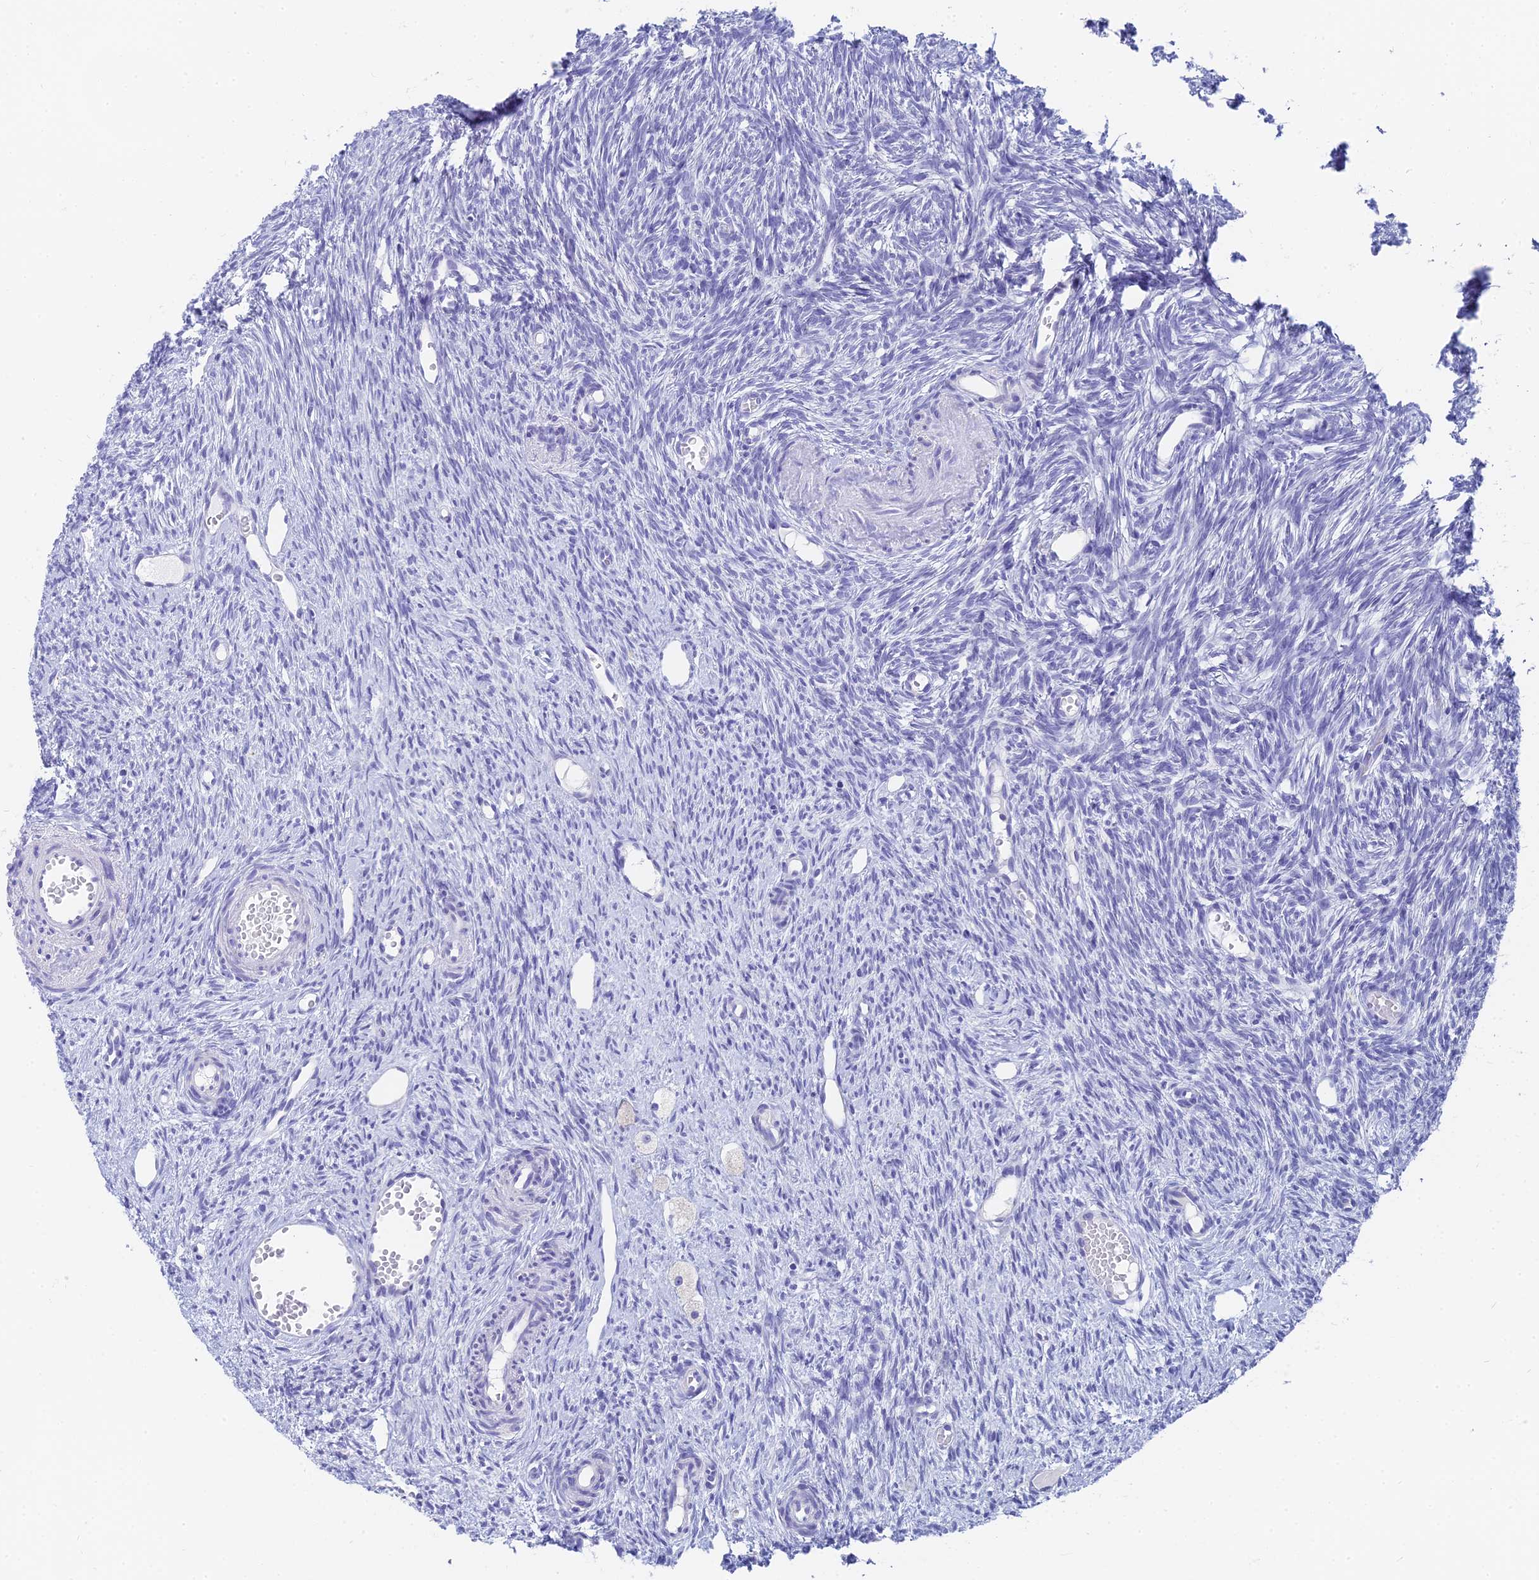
{"staining": {"intensity": "negative", "quantity": "none", "location": "none"}, "tissue": "ovary", "cell_type": "Follicle cells", "image_type": "normal", "snomed": [{"axis": "morphology", "description": "Normal tissue, NOS"}, {"axis": "topography", "description": "Ovary"}], "caption": "An IHC micrograph of unremarkable ovary is shown. There is no staining in follicle cells of ovary.", "gene": "SLC36A2", "patient": {"sex": "female", "age": 51}}